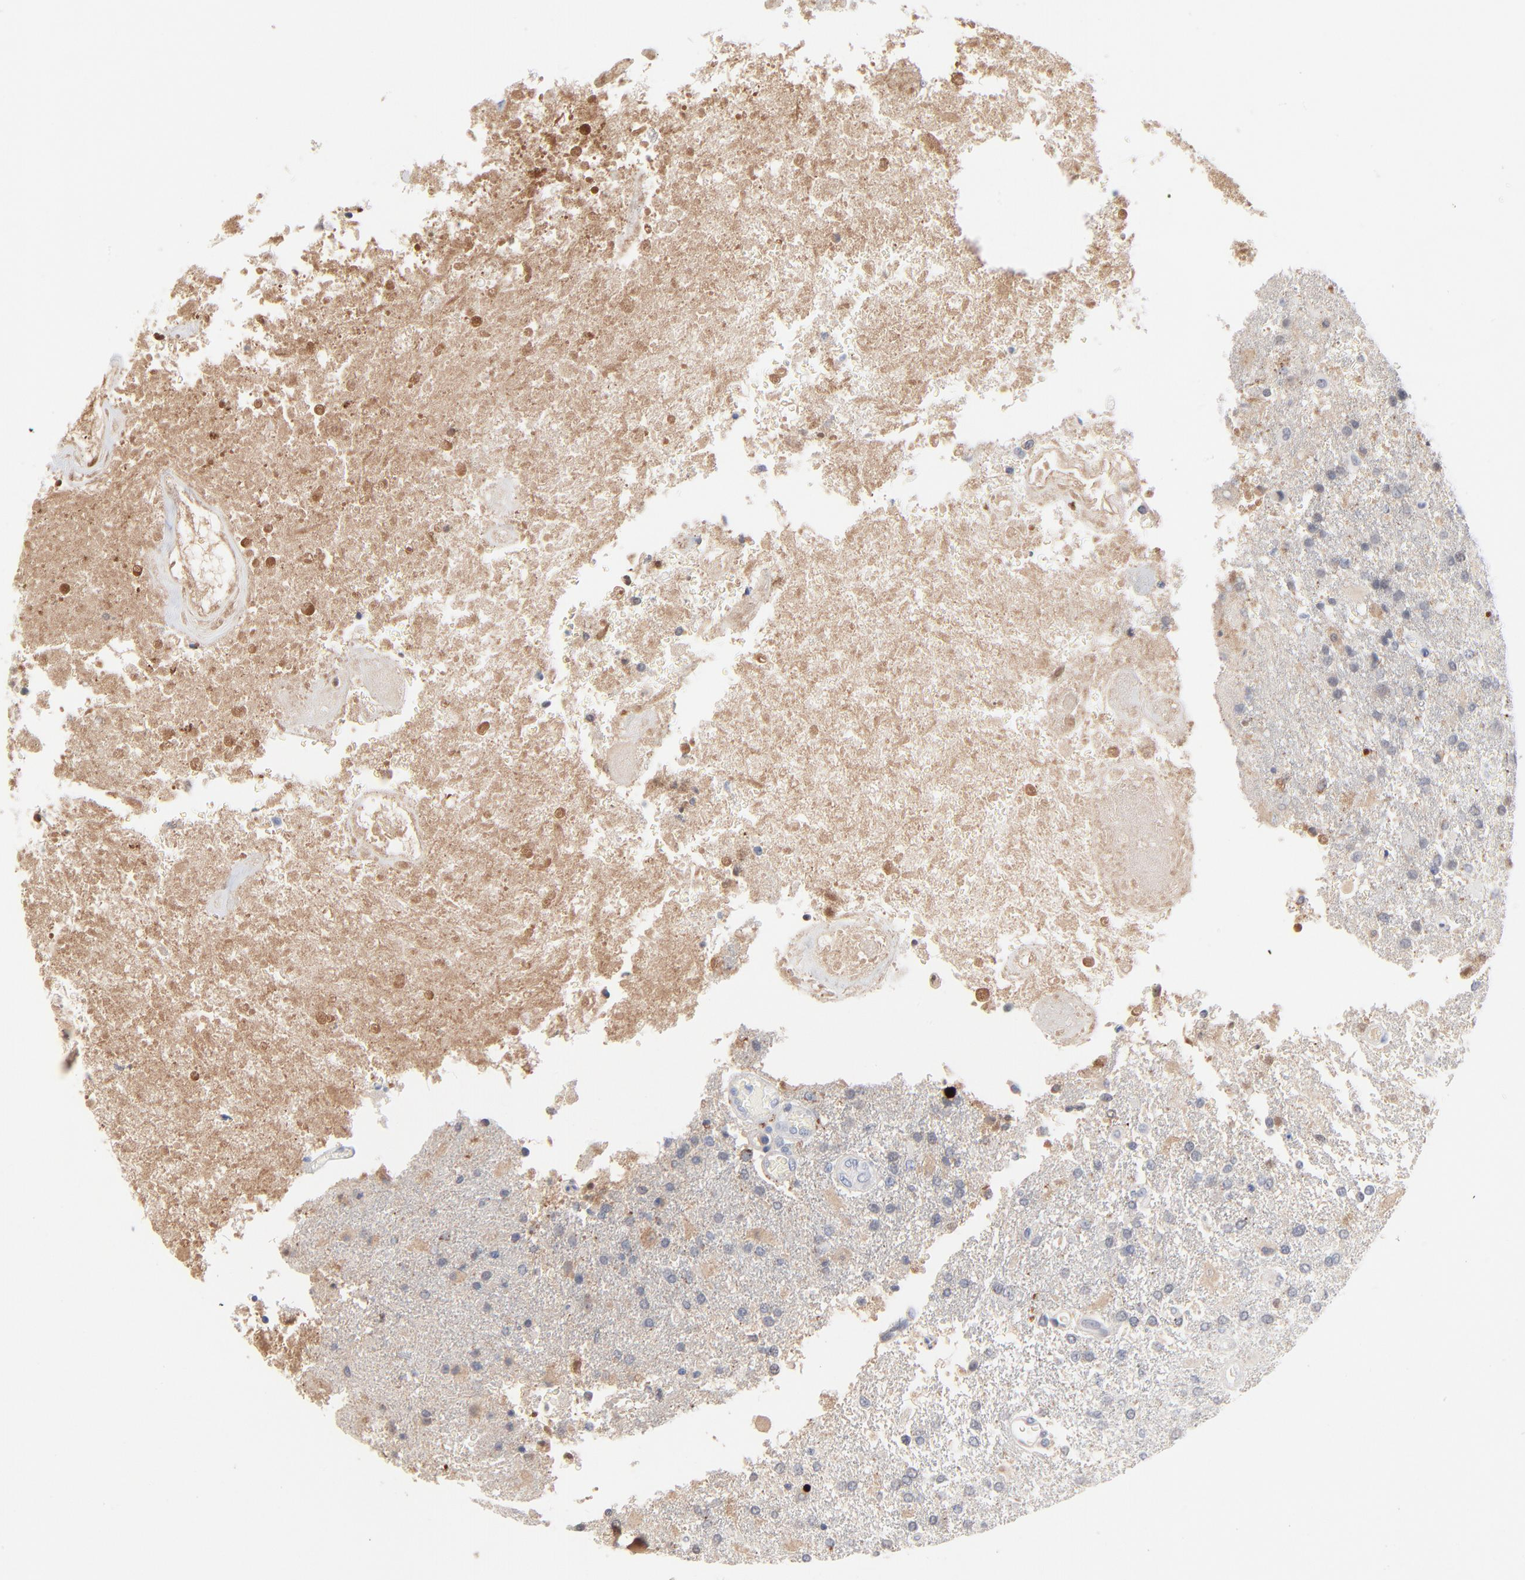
{"staining": {"intensity": "negative", "quantity": "none", "location": "none"}, "tissue": "glioma", "cell_type": "Tumor cells", "image_type": "cancer", "snomed": [{"axis": "morphology", "description": "Glioma, malignant, High grade"}, {"axis": "topography", "description": "Cerebral cortex"}], "caption": "Tumor cells show no significant staining in glioma.", "gene": "SERPINA4", "patient": {"sex": "male", "age": 79}}